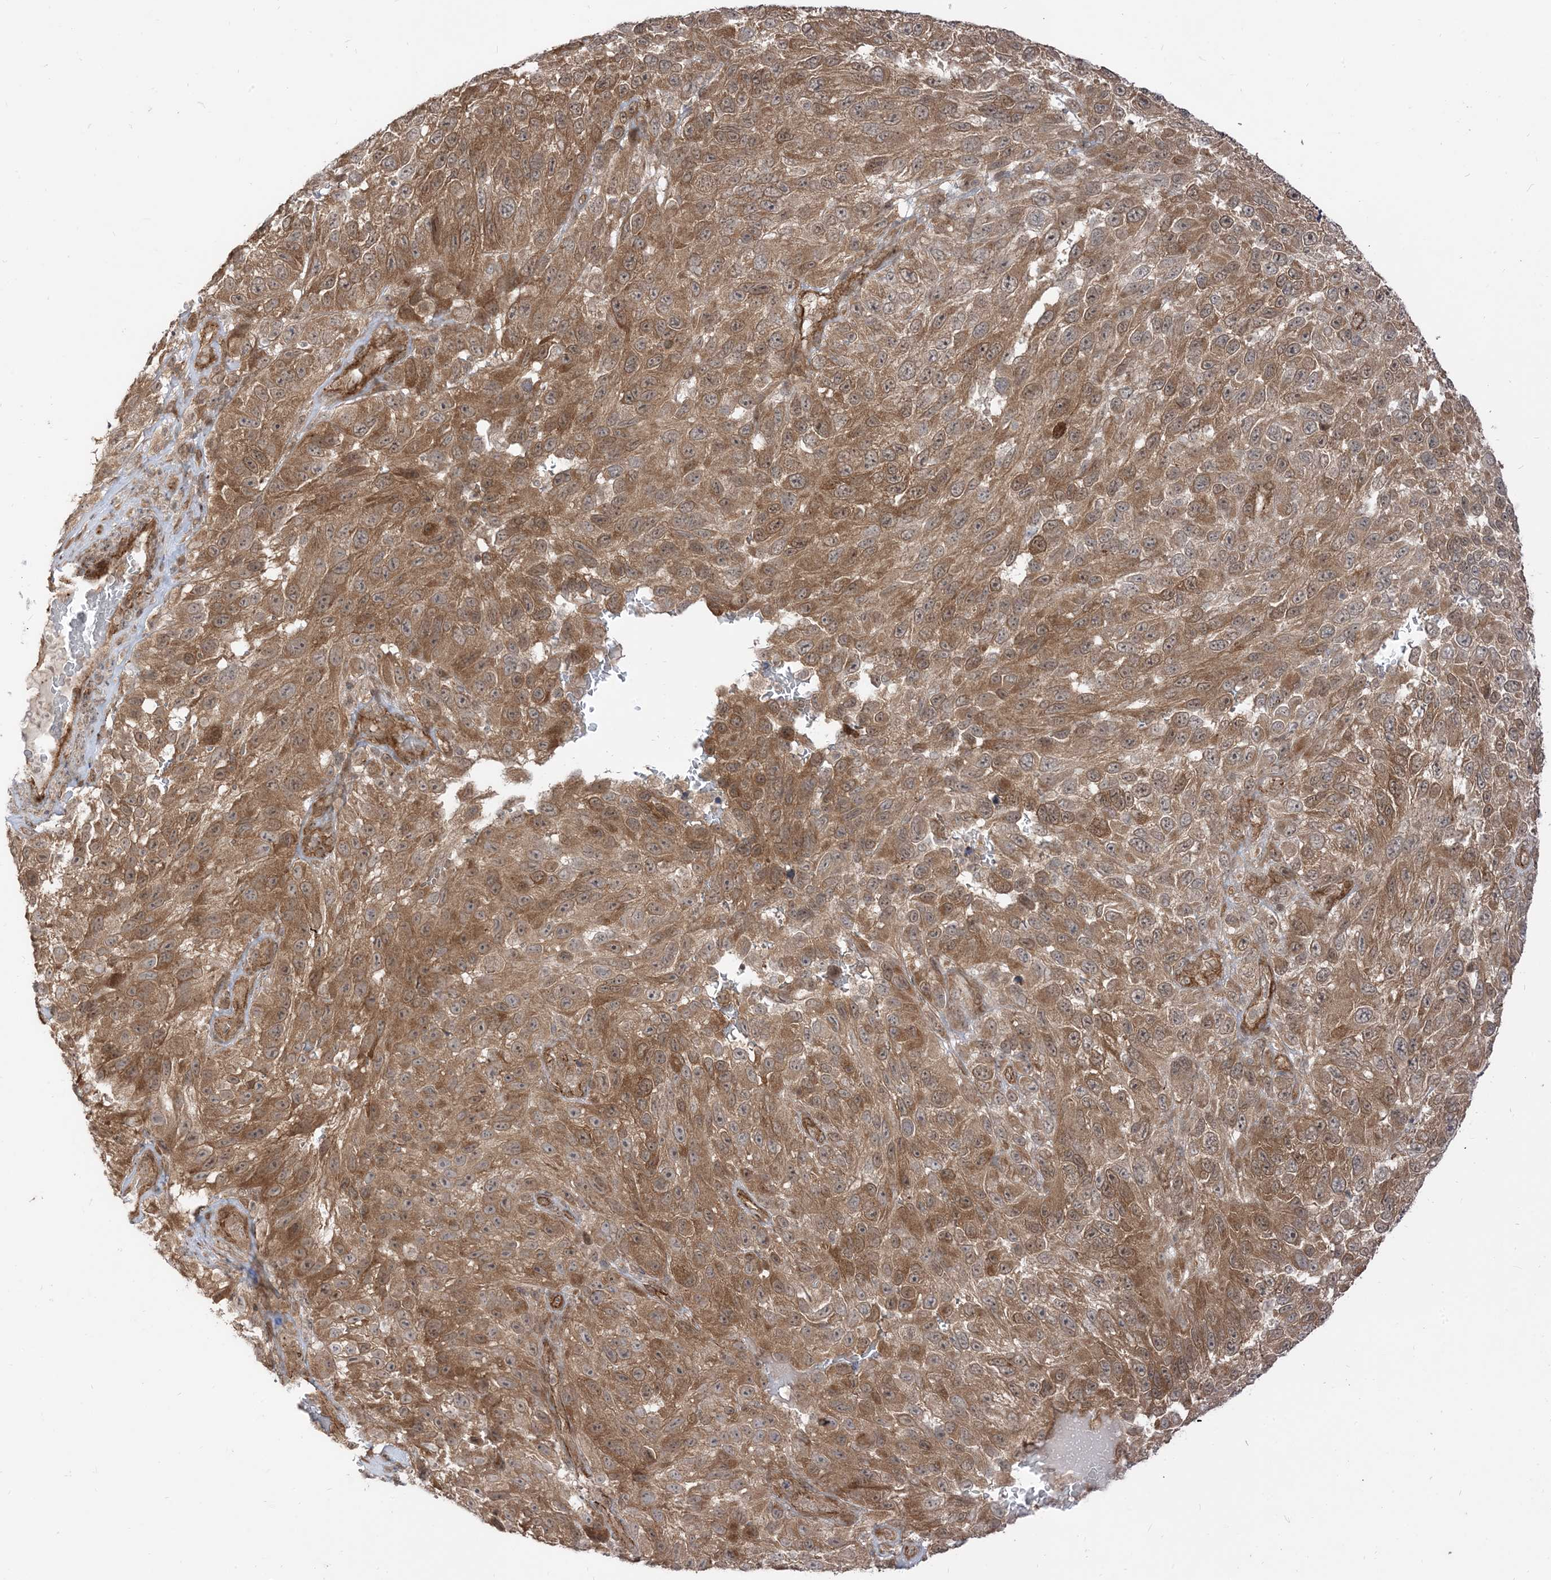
{"staining": {"intensity": "moderate", "quantity": ">75%", "location": "cytoplasmic/membranous,nuclear"}, "tissue": "melanoma", "cell_type": "Tumor cells", "image_type": "cancer", "snomed": [{"axis": "morphology", "description": "Malignant melanoma, NOS"}, {"axis": "topography", "description": "Skin"}], "caption": "This micrograph demonstrates immunohistochemistry staining of human melanoma, with medium moderate cytoplasmic/membranous and nuclear staining in about >75% of tumor cells.", "gene": "TBCC", "patient": {"sex": "female", "age": 94}}